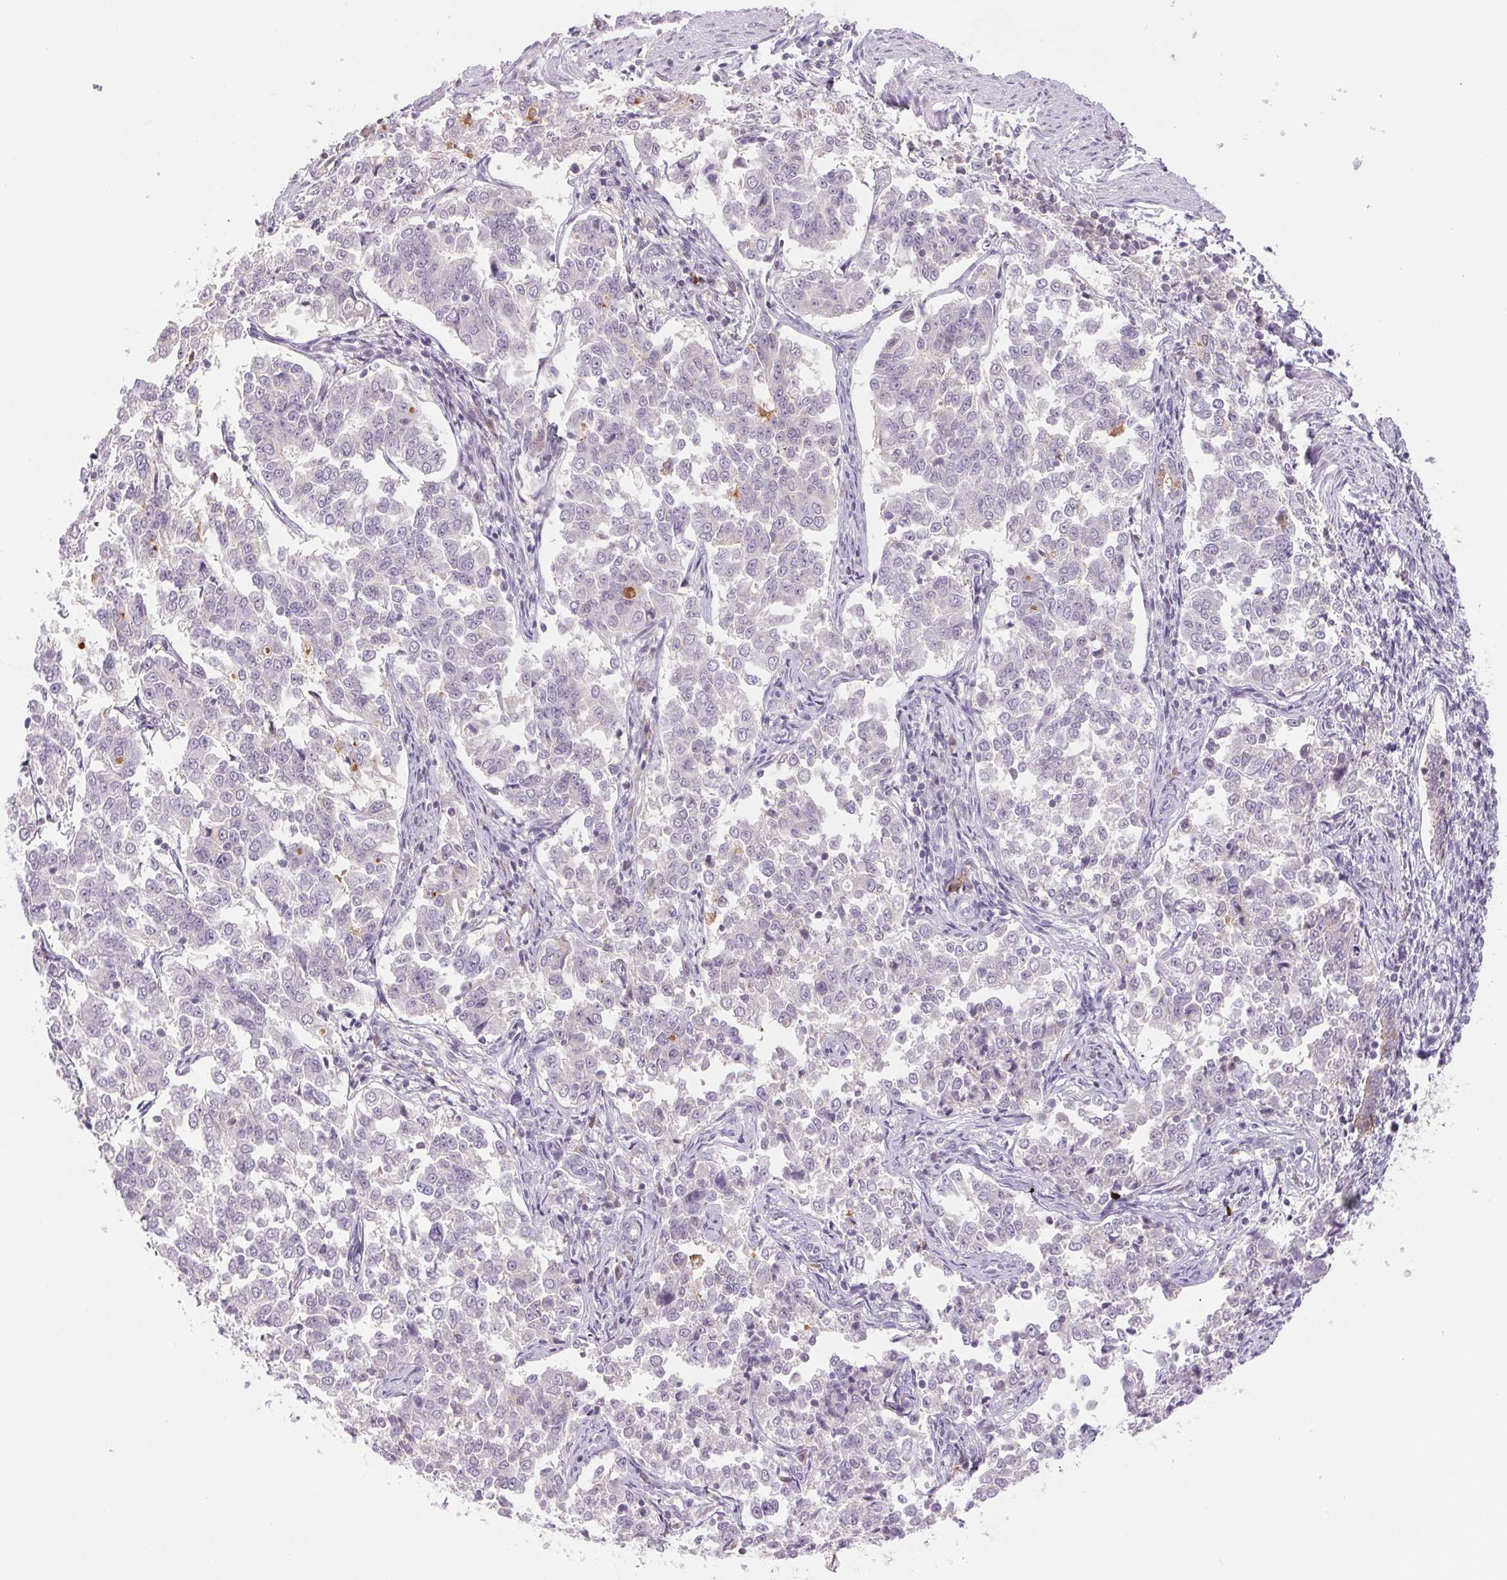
{"staining": {"intensity": "negative", "quantity": "none", "location": "none"}, "tissue": "endometrial cancer", "cell_type": "Tumor cells", "image_type": "cancer", "snomed": [{"axis": "morphology", "description": "Adenocarcinoma, NOS"}, {"axis": "topography", "description": "Endometrium"}], "caption": "Human adenocarcinoma (endometrial) stained for a protein using IHC reveals no staining in tumor cells.", "gene": "IFIT1B", "patient": {"sex": "female", "age": 43}}